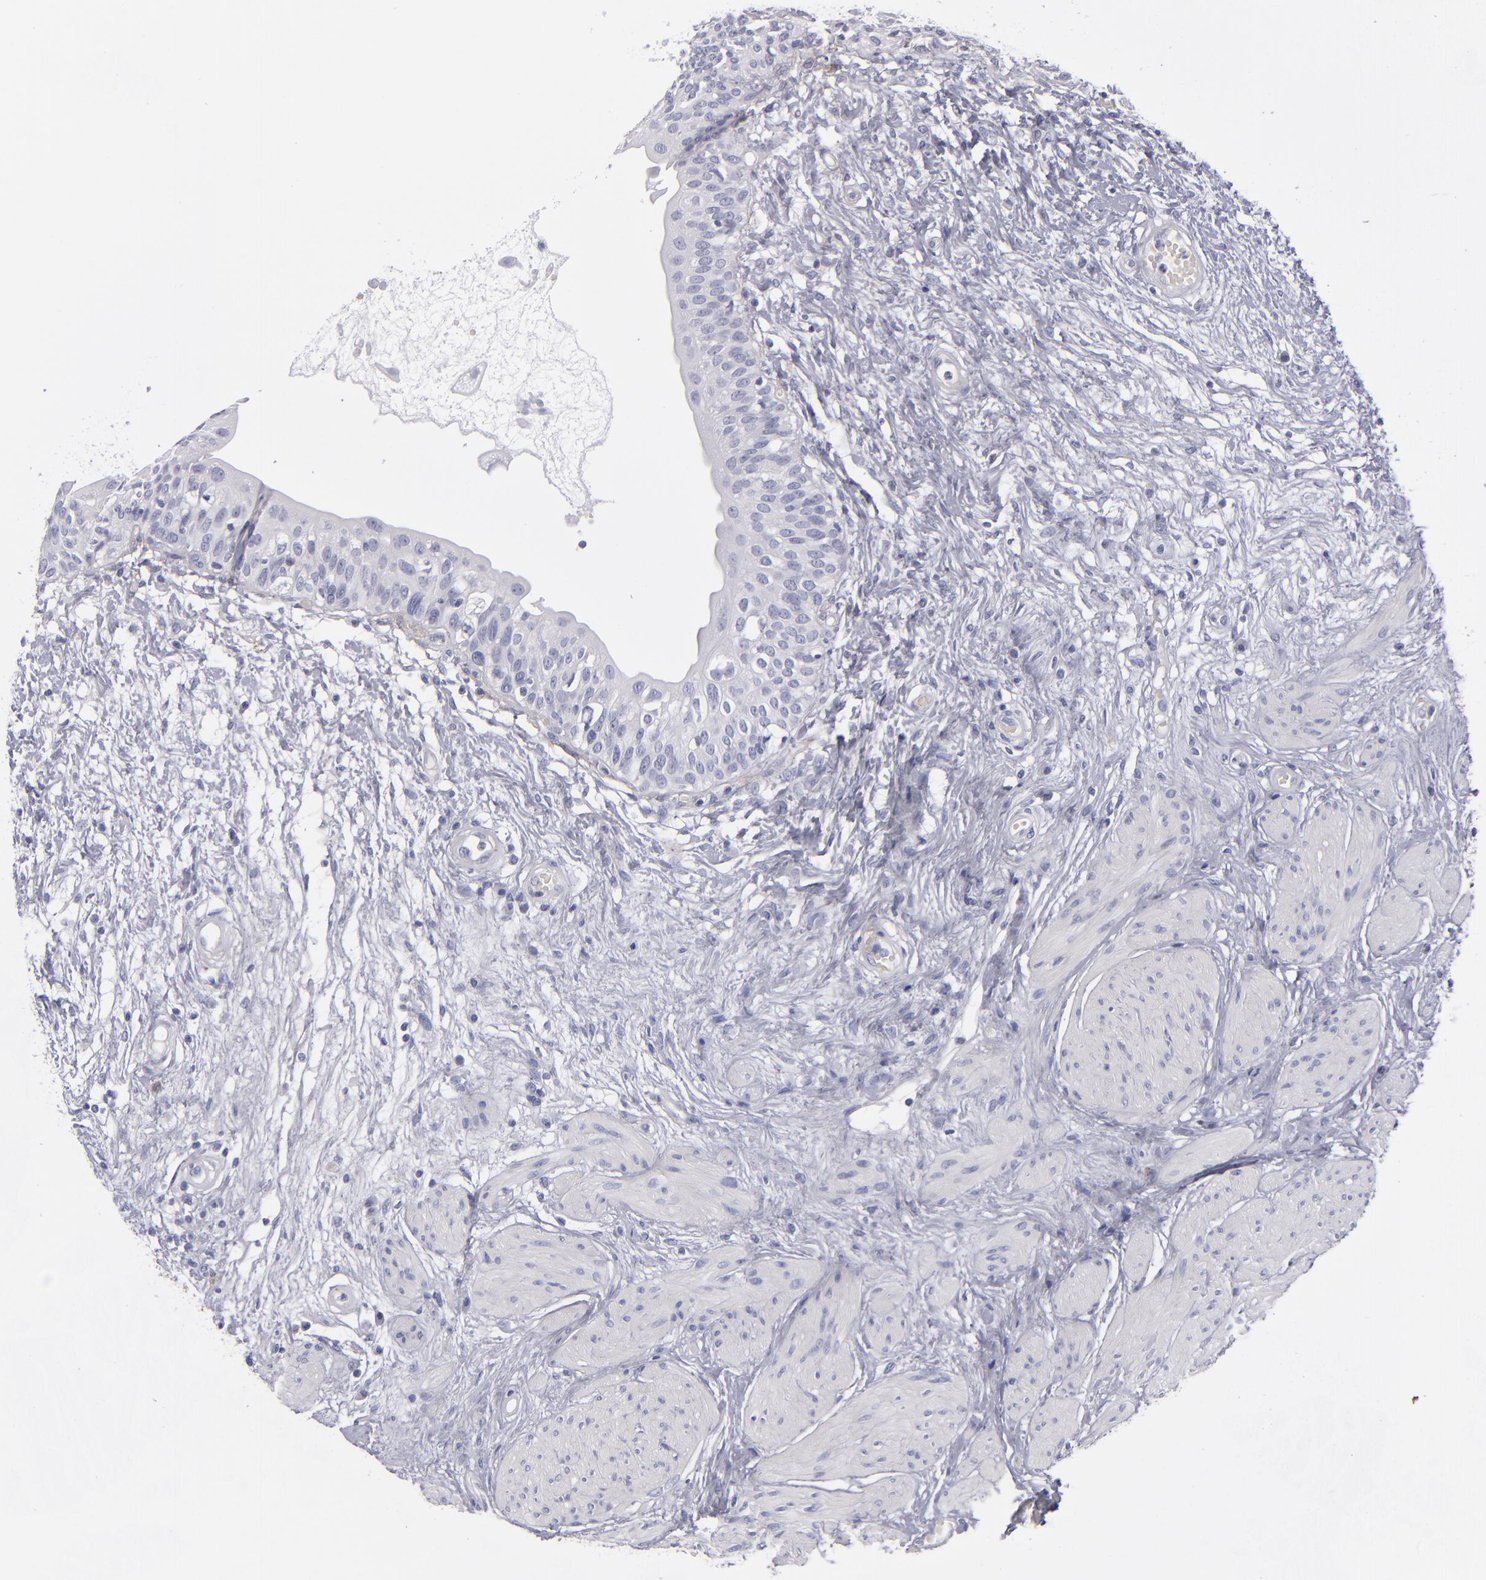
{"staining": {"intensity": "negative", "quantity": "none", "location": "none"}, "tissue": "urinary bladder", "cell_type": "Urothelial cells", "image_type": "normal", "snomed": [{"axis": "morphology", "description": "Normal tissue, NOS"}, {"axis": "topography", "description": "Urinary bladder"}], "caption": "IHC histopathology image of normal urinary bladder: urinary bladder stained with DAB (3,3'-diaminobenzidine) demonstrates no significant protein positivity in urothelial cells. The staining is performed using DAB brown chromogen with nuclei counter-stained in using hematoxylin.", "gene": "ANPEP", "patient": {"sex": "female", "age": 55}}